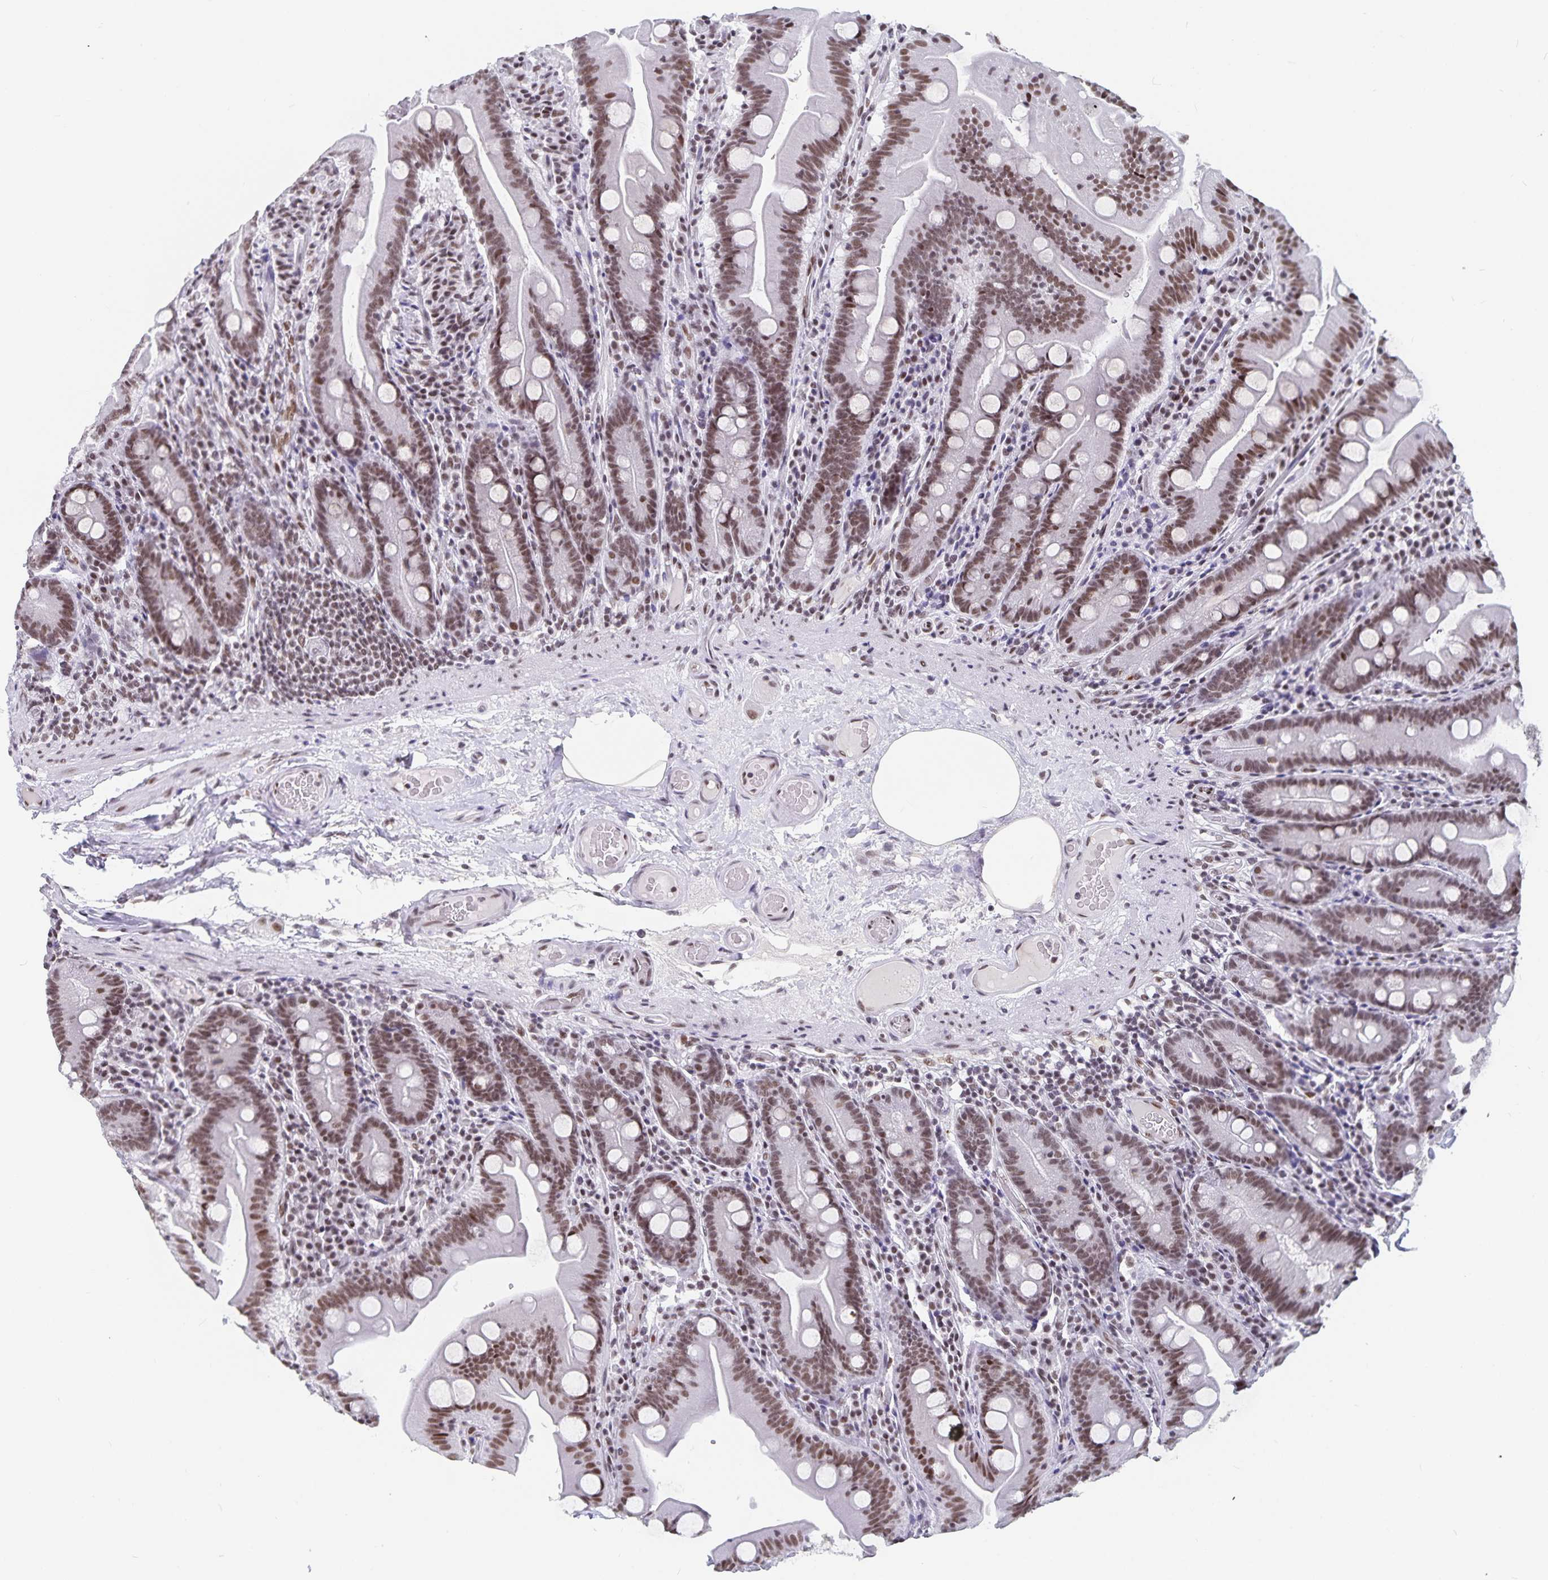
{"staining": {"intensity": "moderate", "quantity": ">75%", "location": "nuclear"}, "tissue": "small intestine", "cell_type": "Glandular cells", "image_type": "normal", "snomed": [{"axis": "morphology", "description": "Normal tissue, NOS"}, {"axis": "topography", "description": "Small intestine"}], "caption": "This histopathology image exhibits immunohistochemistry (IHC) staining of normal human small intestine, with medium moderate nuclear staining in approximately >75% of glandular cells.", "gene": "PBX2", "patient": {"sex": "male", "age": 37}}